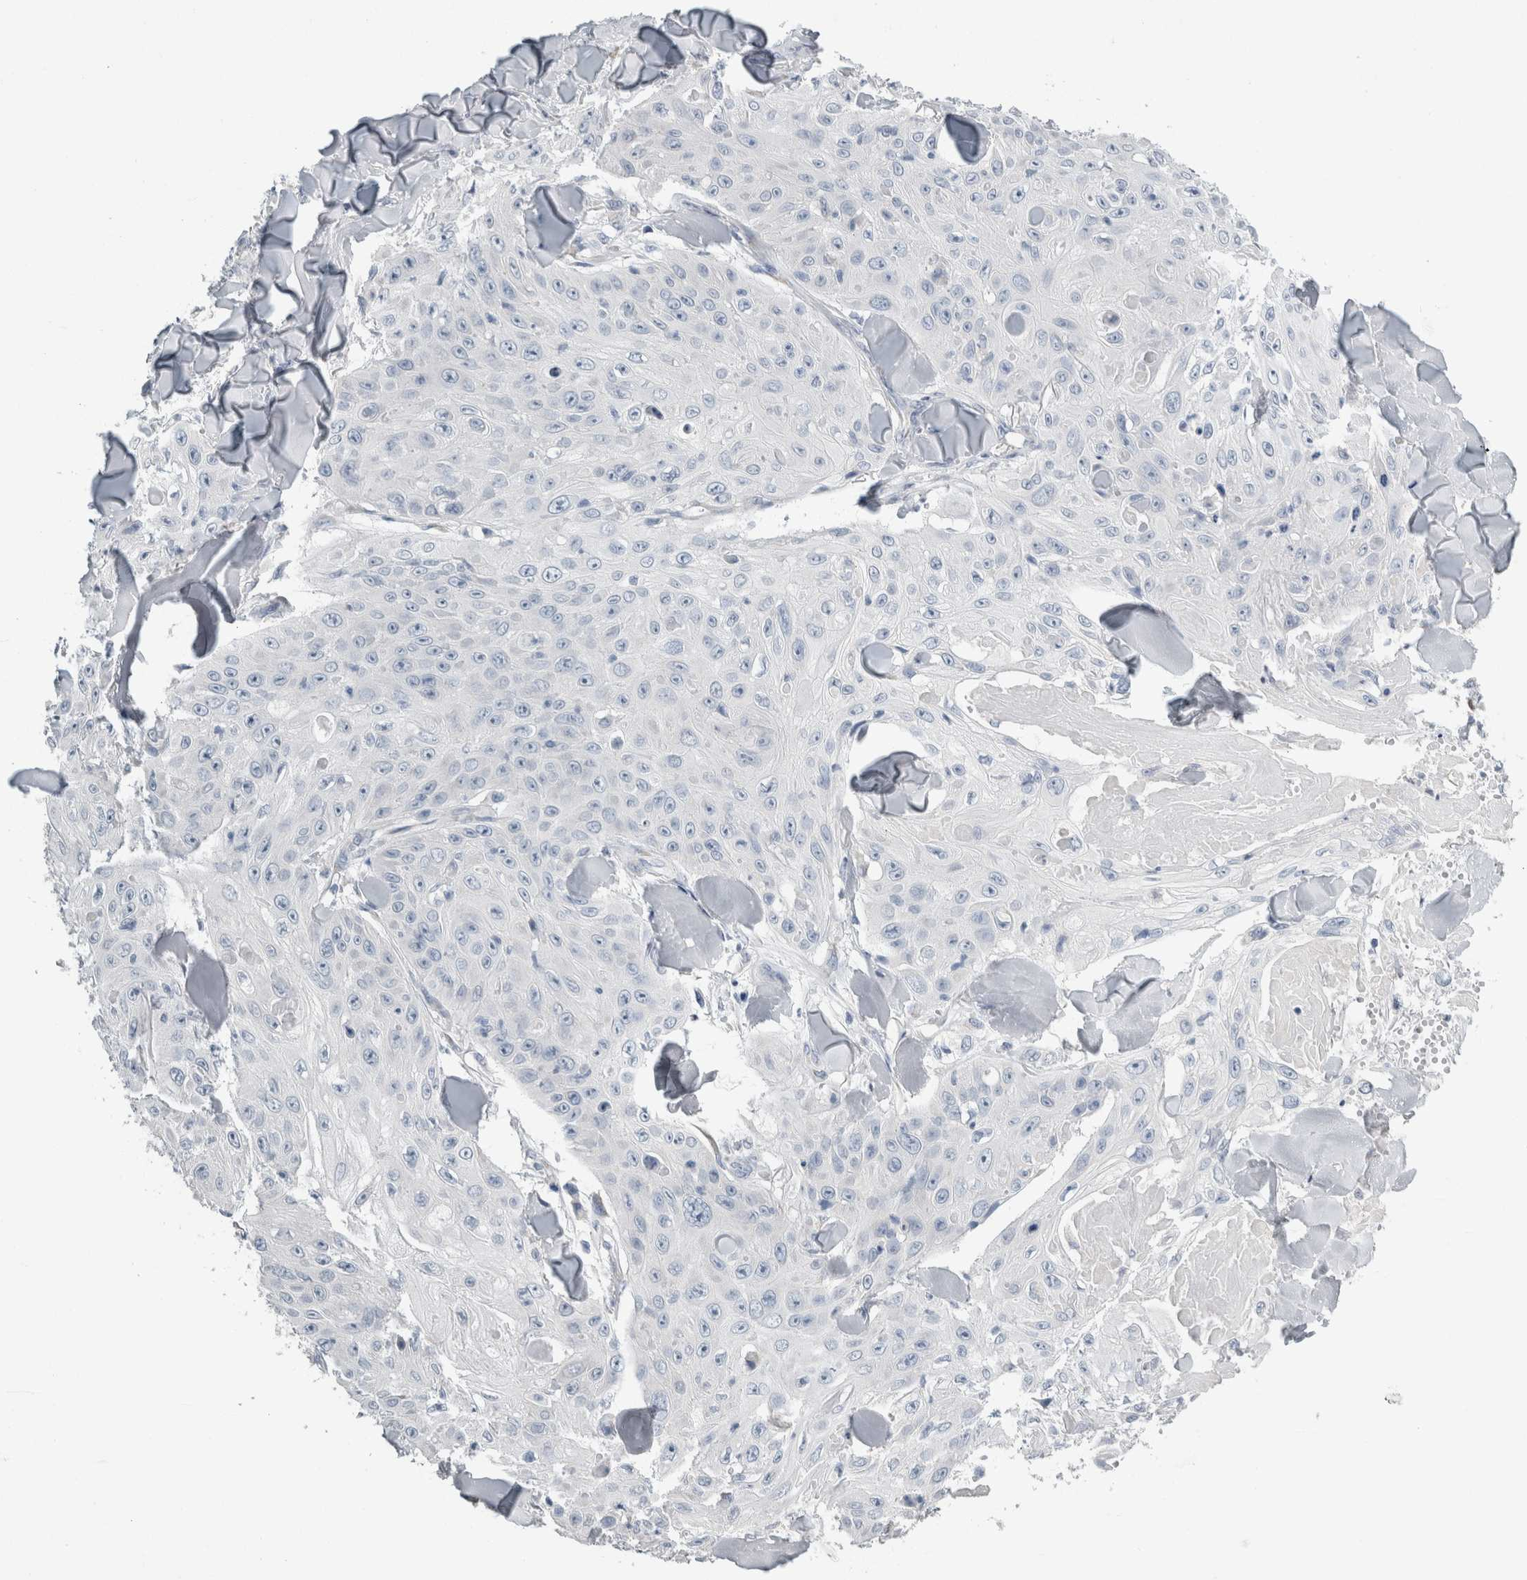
{"staining": {"intensity": "negative", "quantity": "none", "location": "none"}, "tissue": "skin cancer", "cell_type": "Tumor cells", "image_type": "cancer", "snomed": [{"axis": "morphology", "description": "Squamous cell carcinoma, NOS"}, {"axis": "topography", "description": "Skin"}], "caption": "Immunohistochemical staining of skin cancer demonstrates no significant expression in tumor cells.", "gene": "NEFM", "patient": {"sex": "male", "age": 86}}